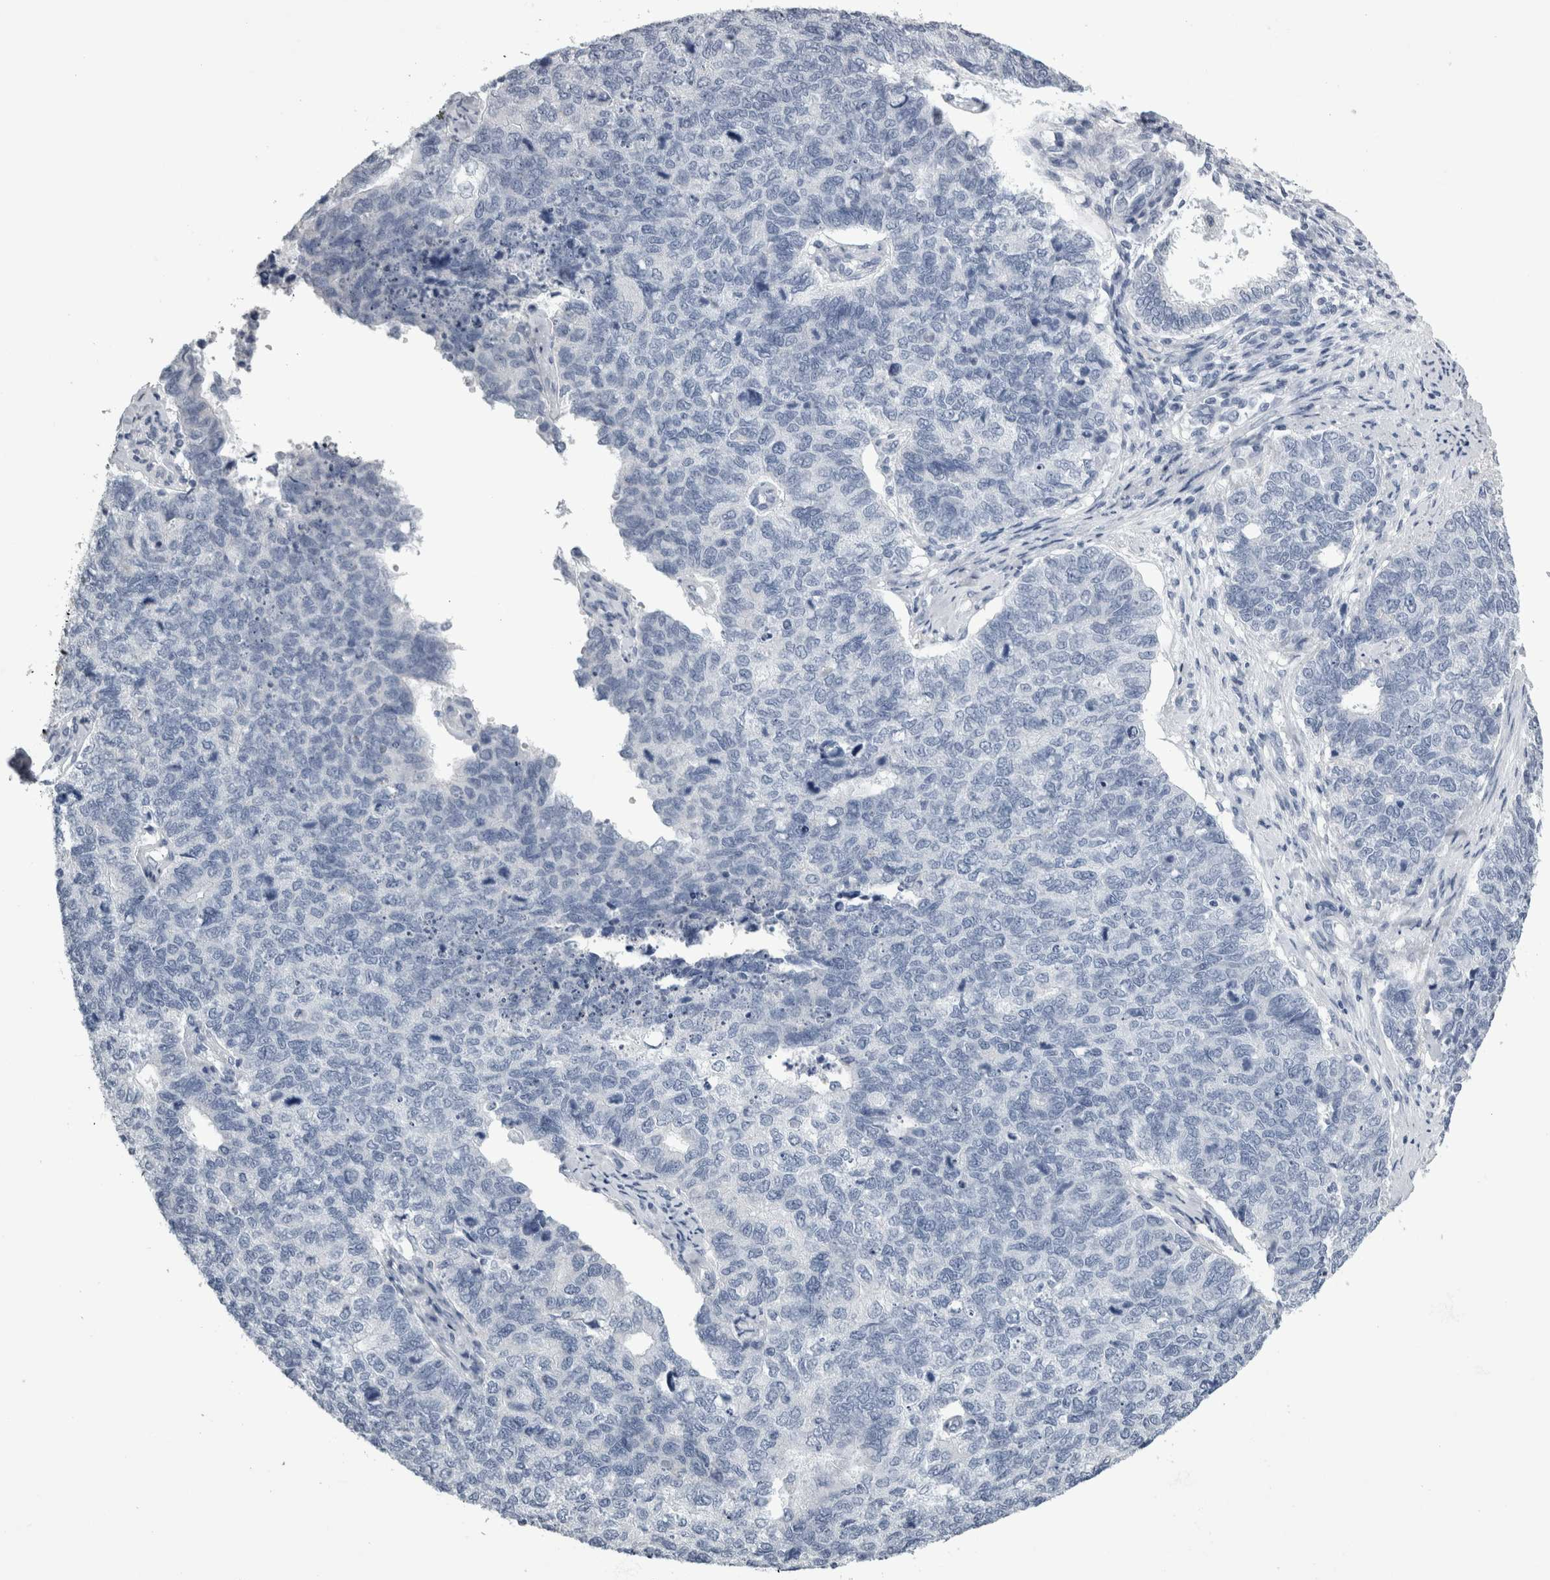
{"staining": {"intensity": "negative", "quantity": "none", "location": "none"}, "tissue": "cervical cancer", "cell_type": "Tumor cells", "image_type": "cancer", "snomed": [{"axis": "morphology", "description": "Squamous cell carcinoma, NOS"}, {"axis": "topography", "description": "Cervix"}], "caption": "High power microscopy photomicrograph of an immunohistochemistry micrograph of cervical cancer, revealing no significant staining in tumor cells.", "gene": "ALDH8A1", "patient": {"sex": "female", "age": 63}}